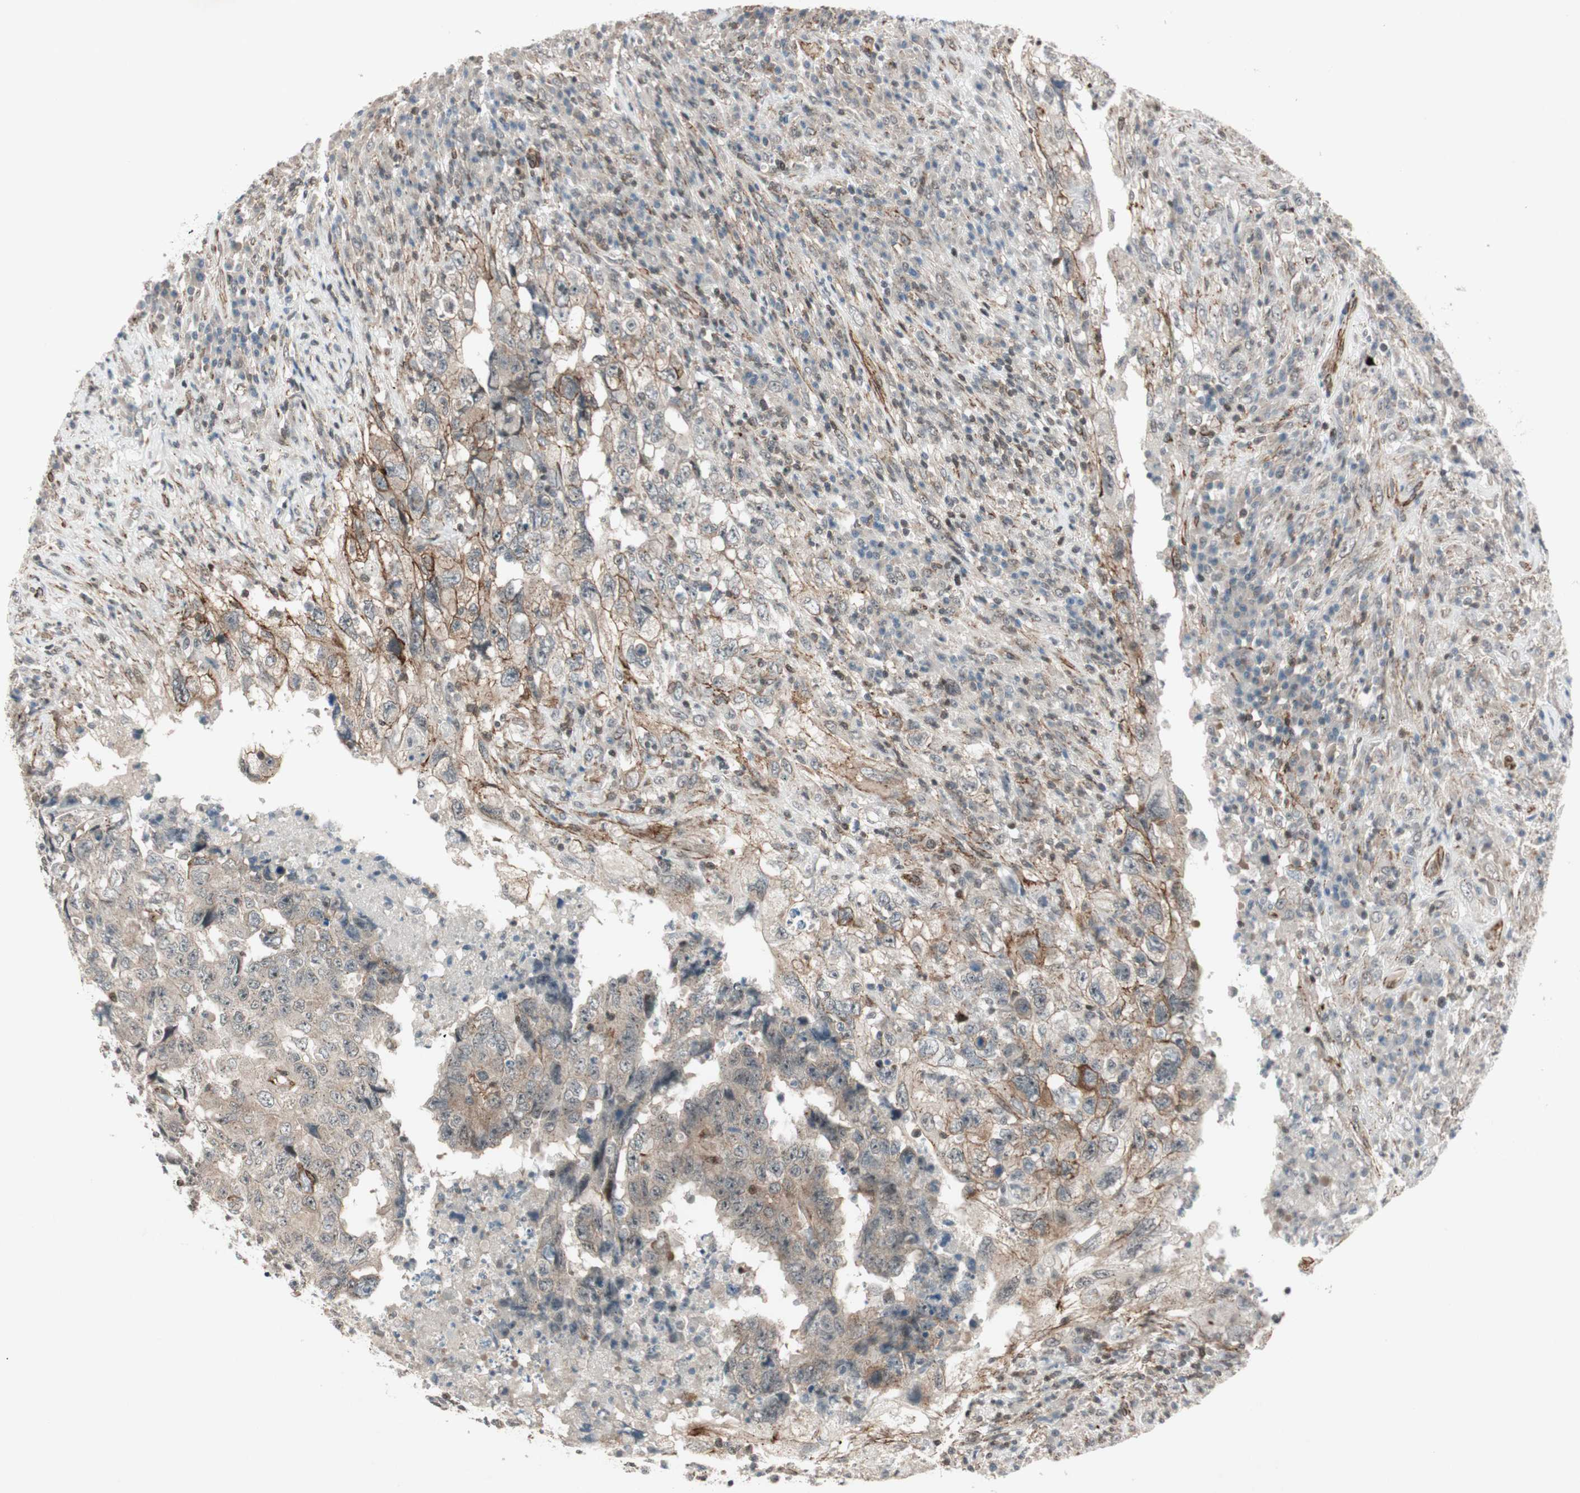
{"staining": {"intensity": "moderate", "quantity": "25%-75%", "location": "cytoplasmic/membranous"}, "tissue": "testis cancer", "cell_type": "Tumor cells", "image_type": "cancer", "snomed": [{"axis": "morphology", "description": "Necrosis, NOS"}, {"axis": "morphology", "description": "Carcinoma, Embryonal, NOS"}, {"axis": "topography", "description": "Testis"}], "caption": "DAB immunohistochemical staining of human testis cancer (embryonal carcinoma) displays moderate cytoplasmic/membranous protein positivity in approximately 25%-75% of tumor cells.", "gene": "CDK19", "patient": {"sex": "male", "age": 19}}